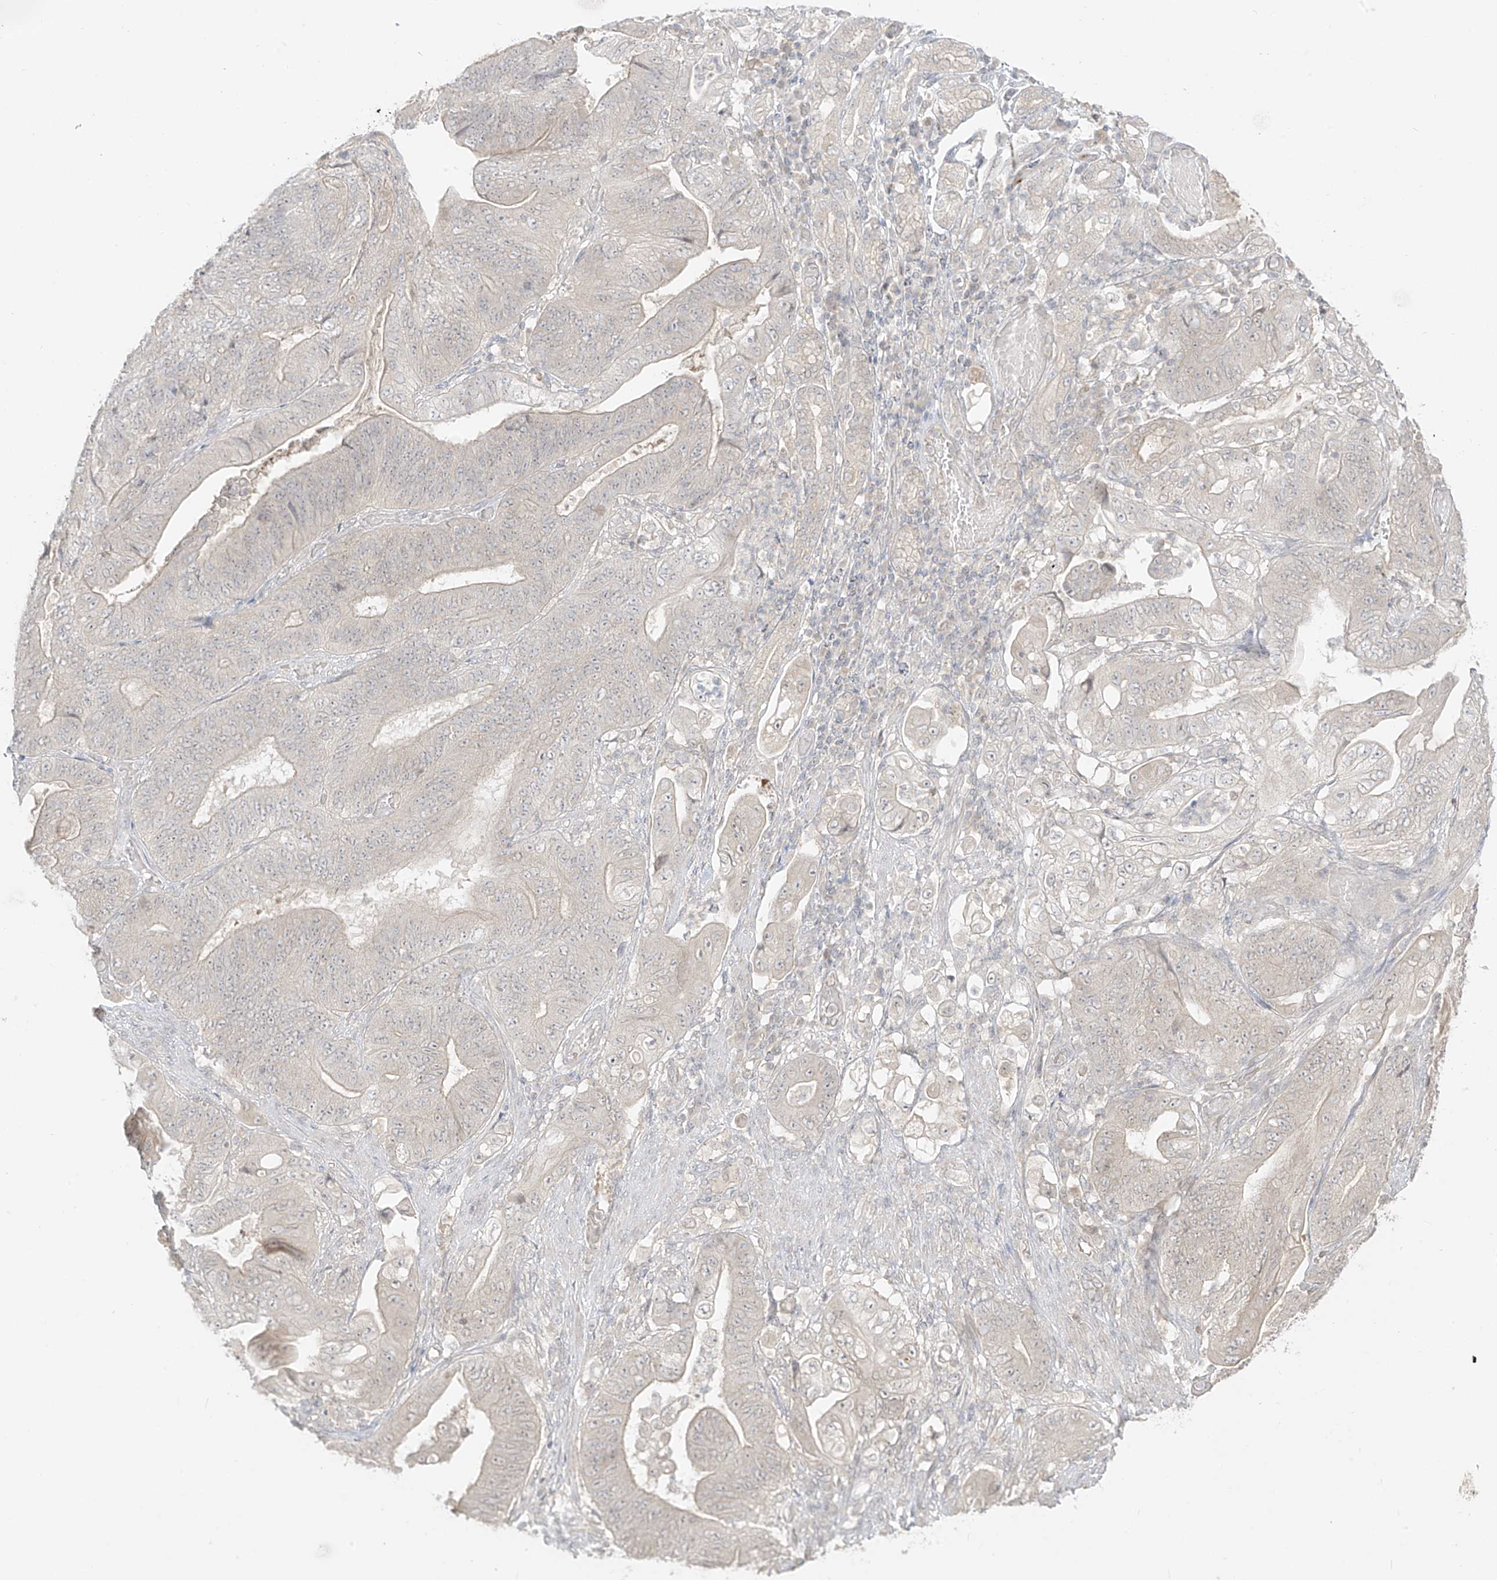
{"staining": {"intensity": "negative", "quantity": "none", "location": "none"}, "tissue": "stomach cancer", "cell_type": "Tumor cells", "image_type": "cancer", "snomed": [{"axis": "morphology", "description": "Adenocarcinoma, NOS"}, {"axis": "topography", "description": "Stomach"}], "caption": "A histopathology image of human stomach cancer (adenocarcinoma) is negative for staining in tumor cells.", "gene": "LIPT1", "patient": {"sex": "female", "age": 73}}